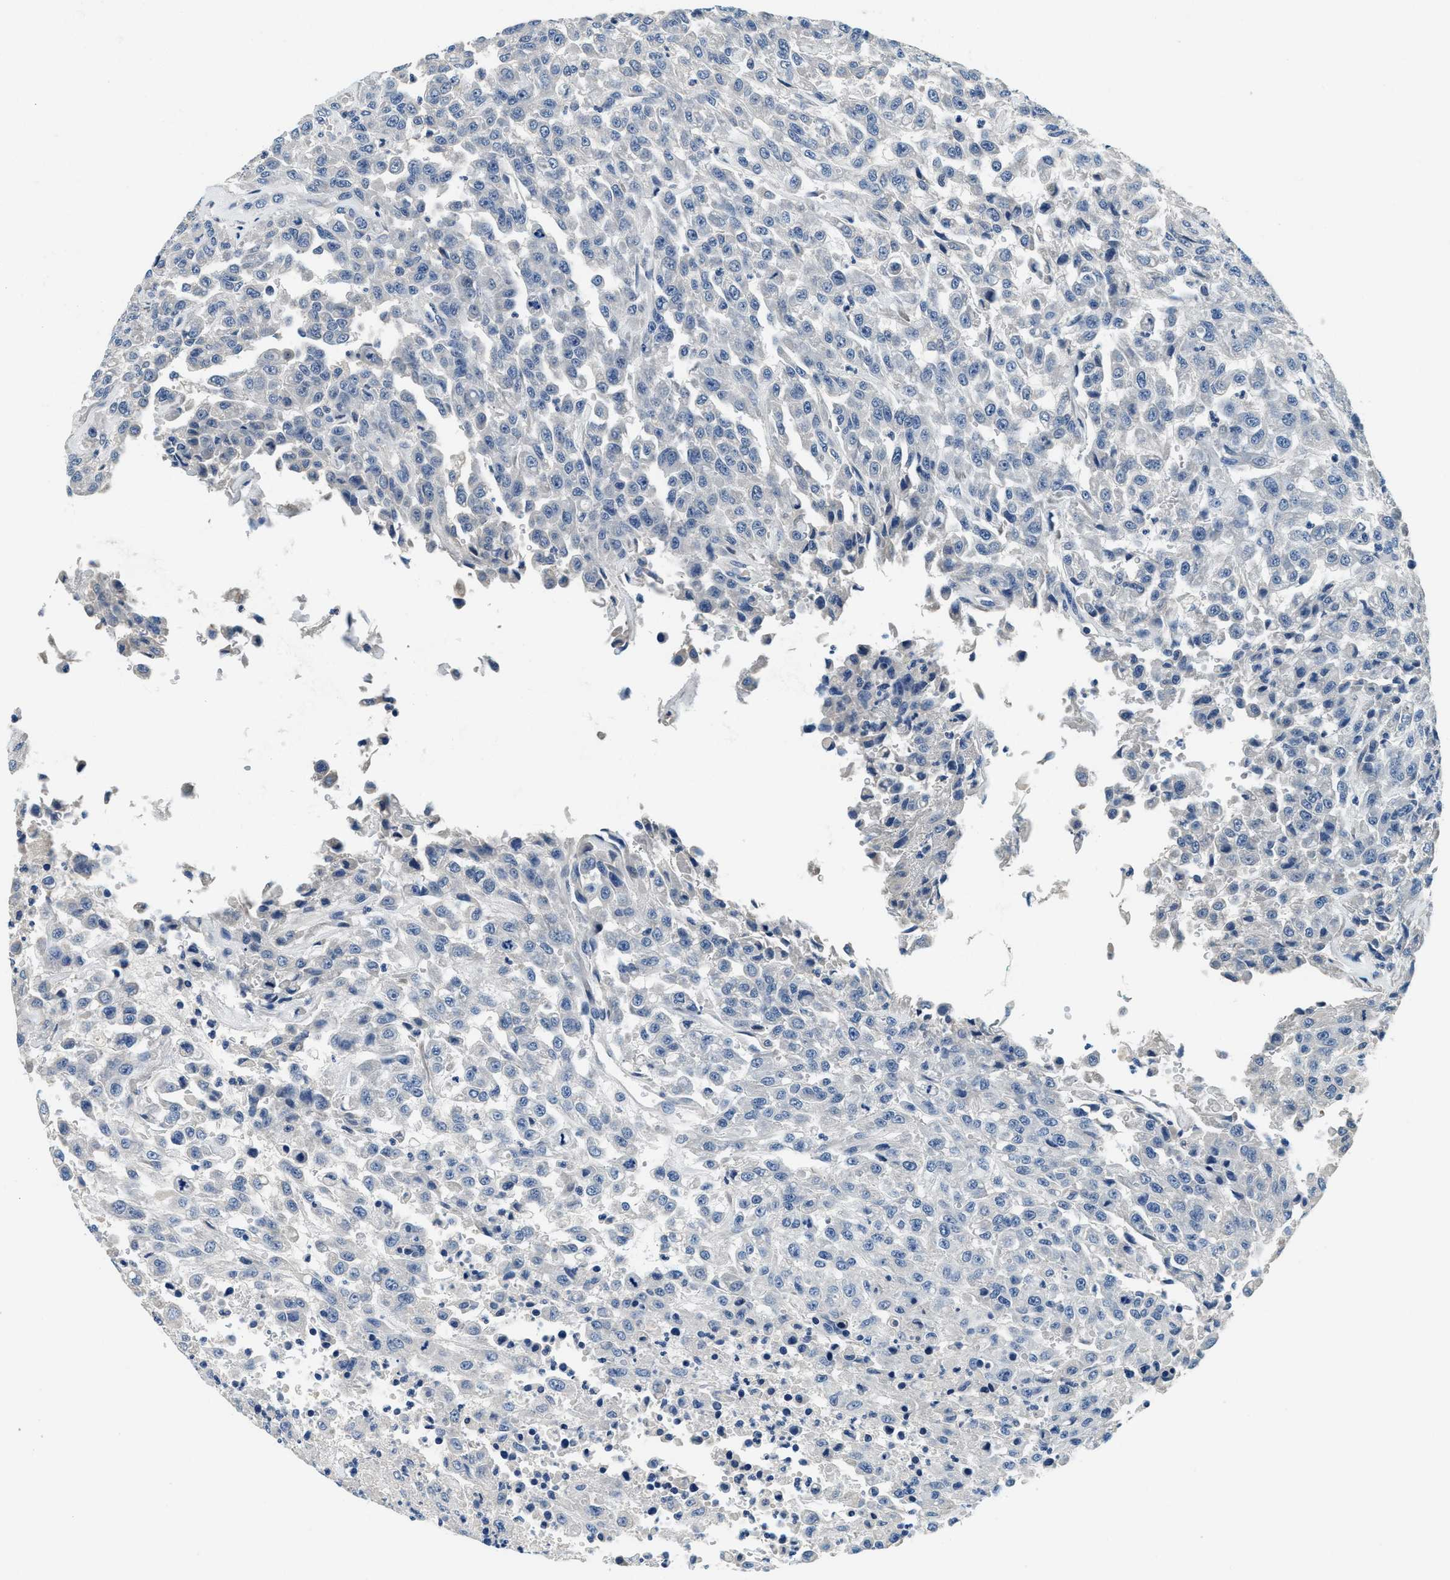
{"staining": {"intensity": "negative", "quantity": "none", "location": "none"}, "tissue": "urothelial cancer", "cell_type": "Tumor cells", "image_type": "cancer", "snomed": [{"axis": "morphology", "description": "Urothelial carcinoma, High grade"}, {"axis": "topography", "description": "Urinary bladder"}], "caption": "High power microscopy histopathology image of an immunohistochemistry micrograph of urothelial cancer, revealing no significant staining in tumor cells.", "gene": "ALDH3A2", "patient": {"sex": "male", "age": 46}}